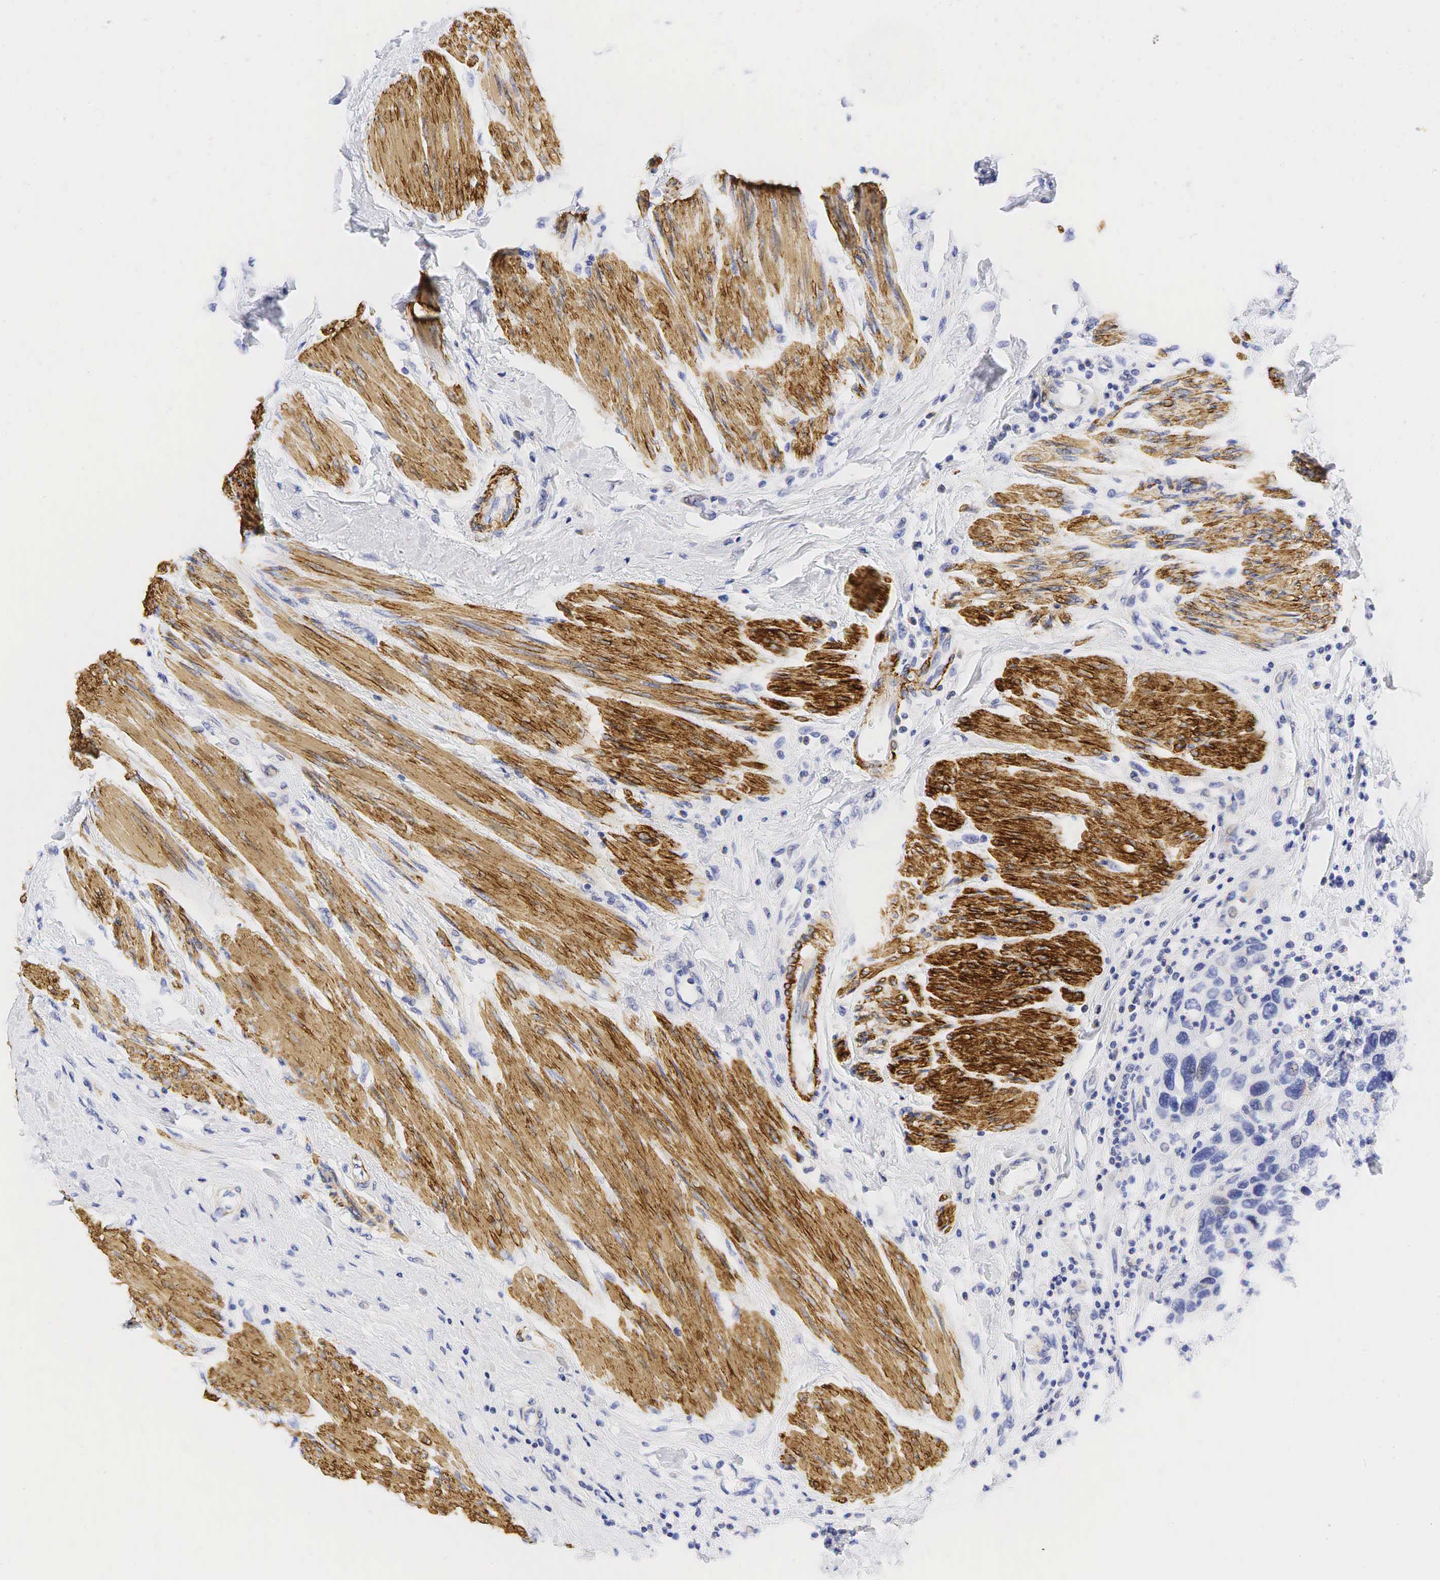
{"staining": {"intensity": "negative", "quantity": "none", "location": "none"}, "tissue": "urothelial cancer", "cell_type": "Tumor cells", "image_type": "cancer", "snomed": [{"axis": "morphology", "description": "Urothelial carcinoma, High grade"}, {"axis": "topography", "description": "Urinary bladder"}], "caption": "Immunohistochemical staining of urothelial cancer shows no significant staining in tumor cells.", "gene": "CALD1", "patient": {"sex": "male", "age": 66}}